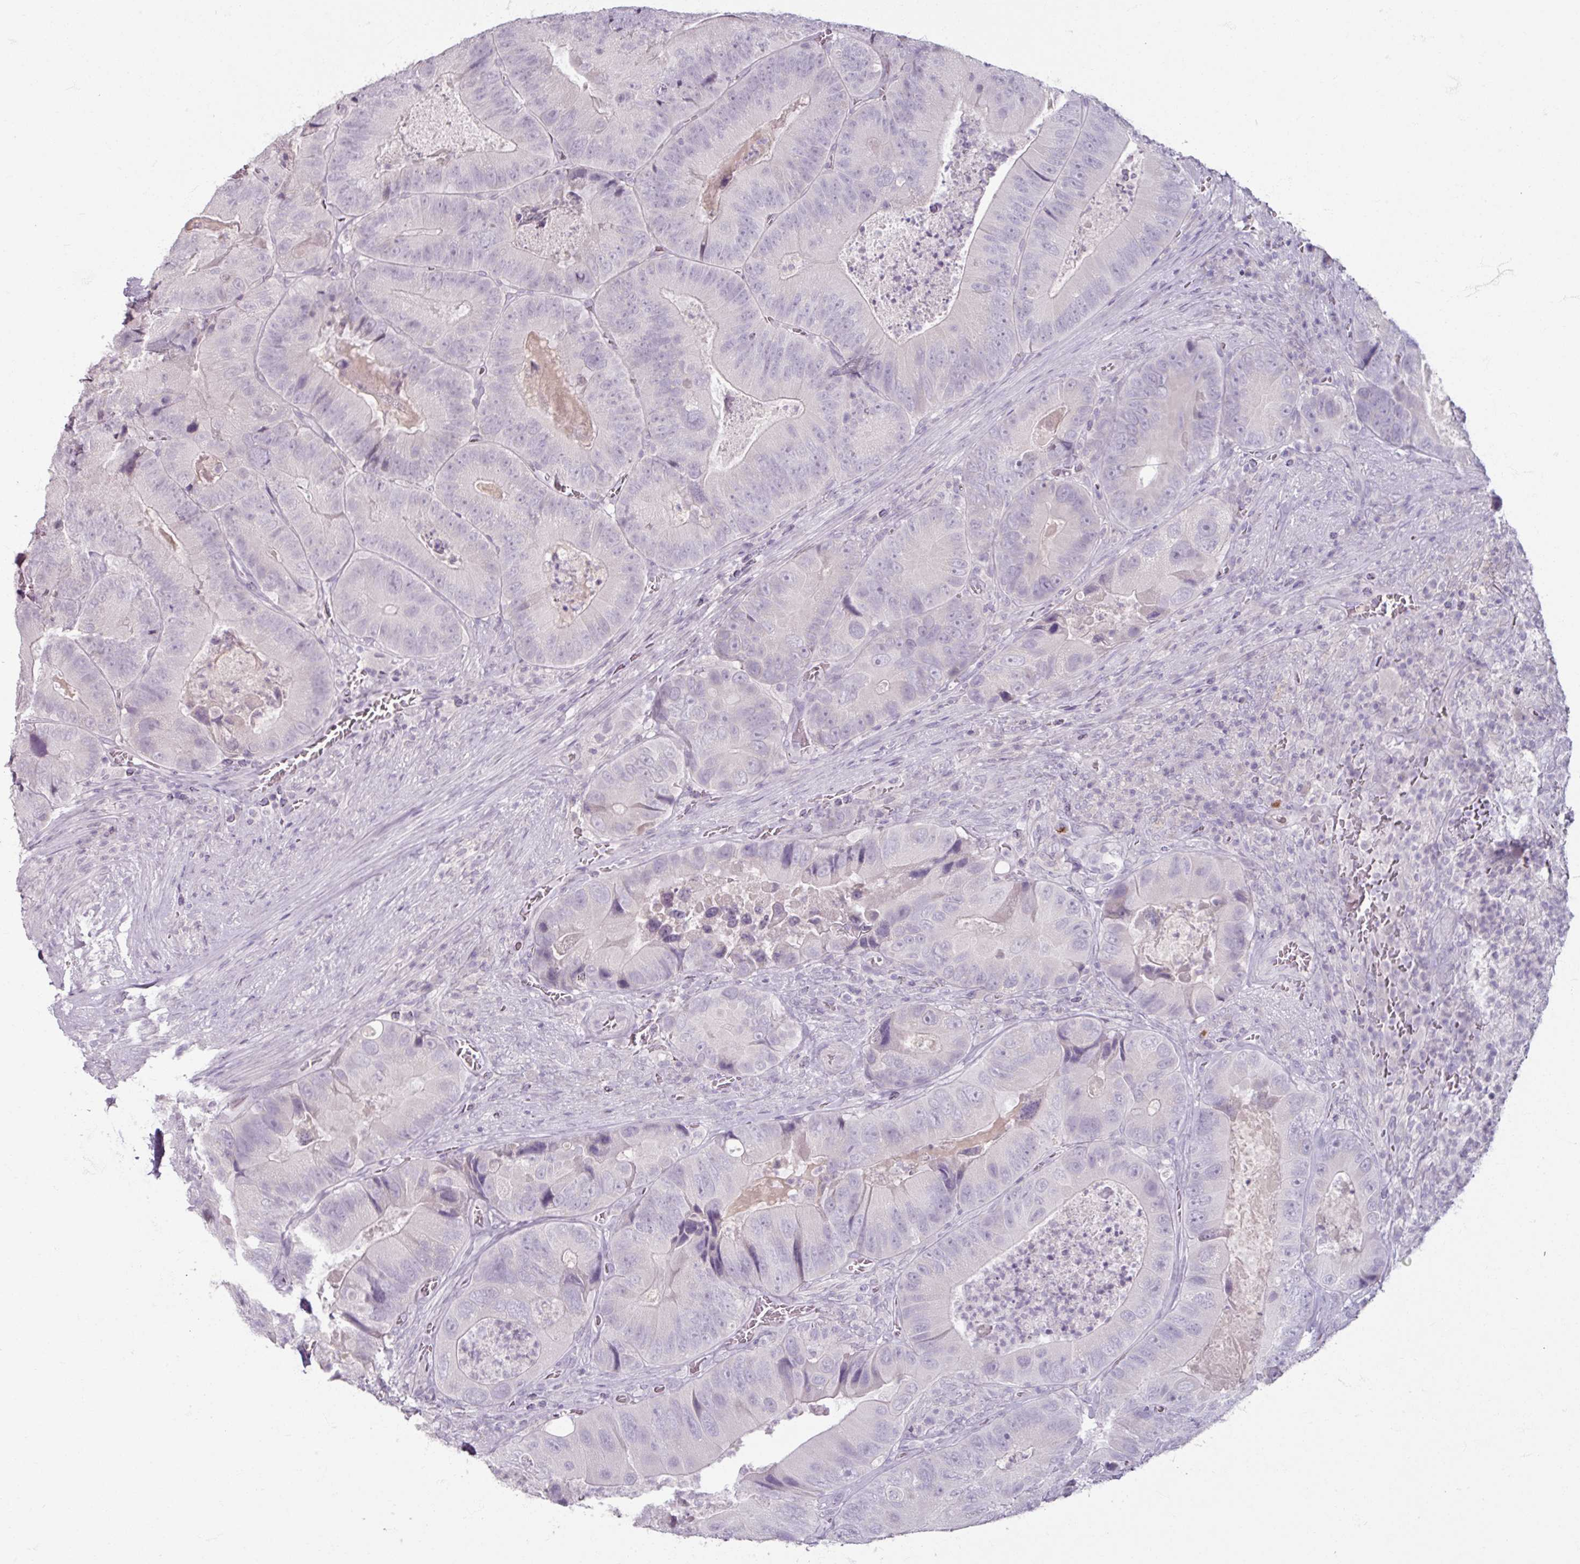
{"staining": {"intensity": "negative", "quantity": "none", "location": "none"}, "tissue": "colorectal cancer", "cell_type": "Tumor cells", "image_type": "cancer", "snomed": [{"axis": "morphology", "description": "Adenocarcinoma, NOS"}, {"axis": "topography", "description": "Colon"}], "caption": "IHC micrograph of neoplastic tissue: human colorectal cancer (adenocarcinoma) stained with DAB (3,3'-diaminobenzidine) reveals no significant protein positivity in tumor cells.", "gene": "SLC27A5", "patient": {"sex": "female", "age": 86}}